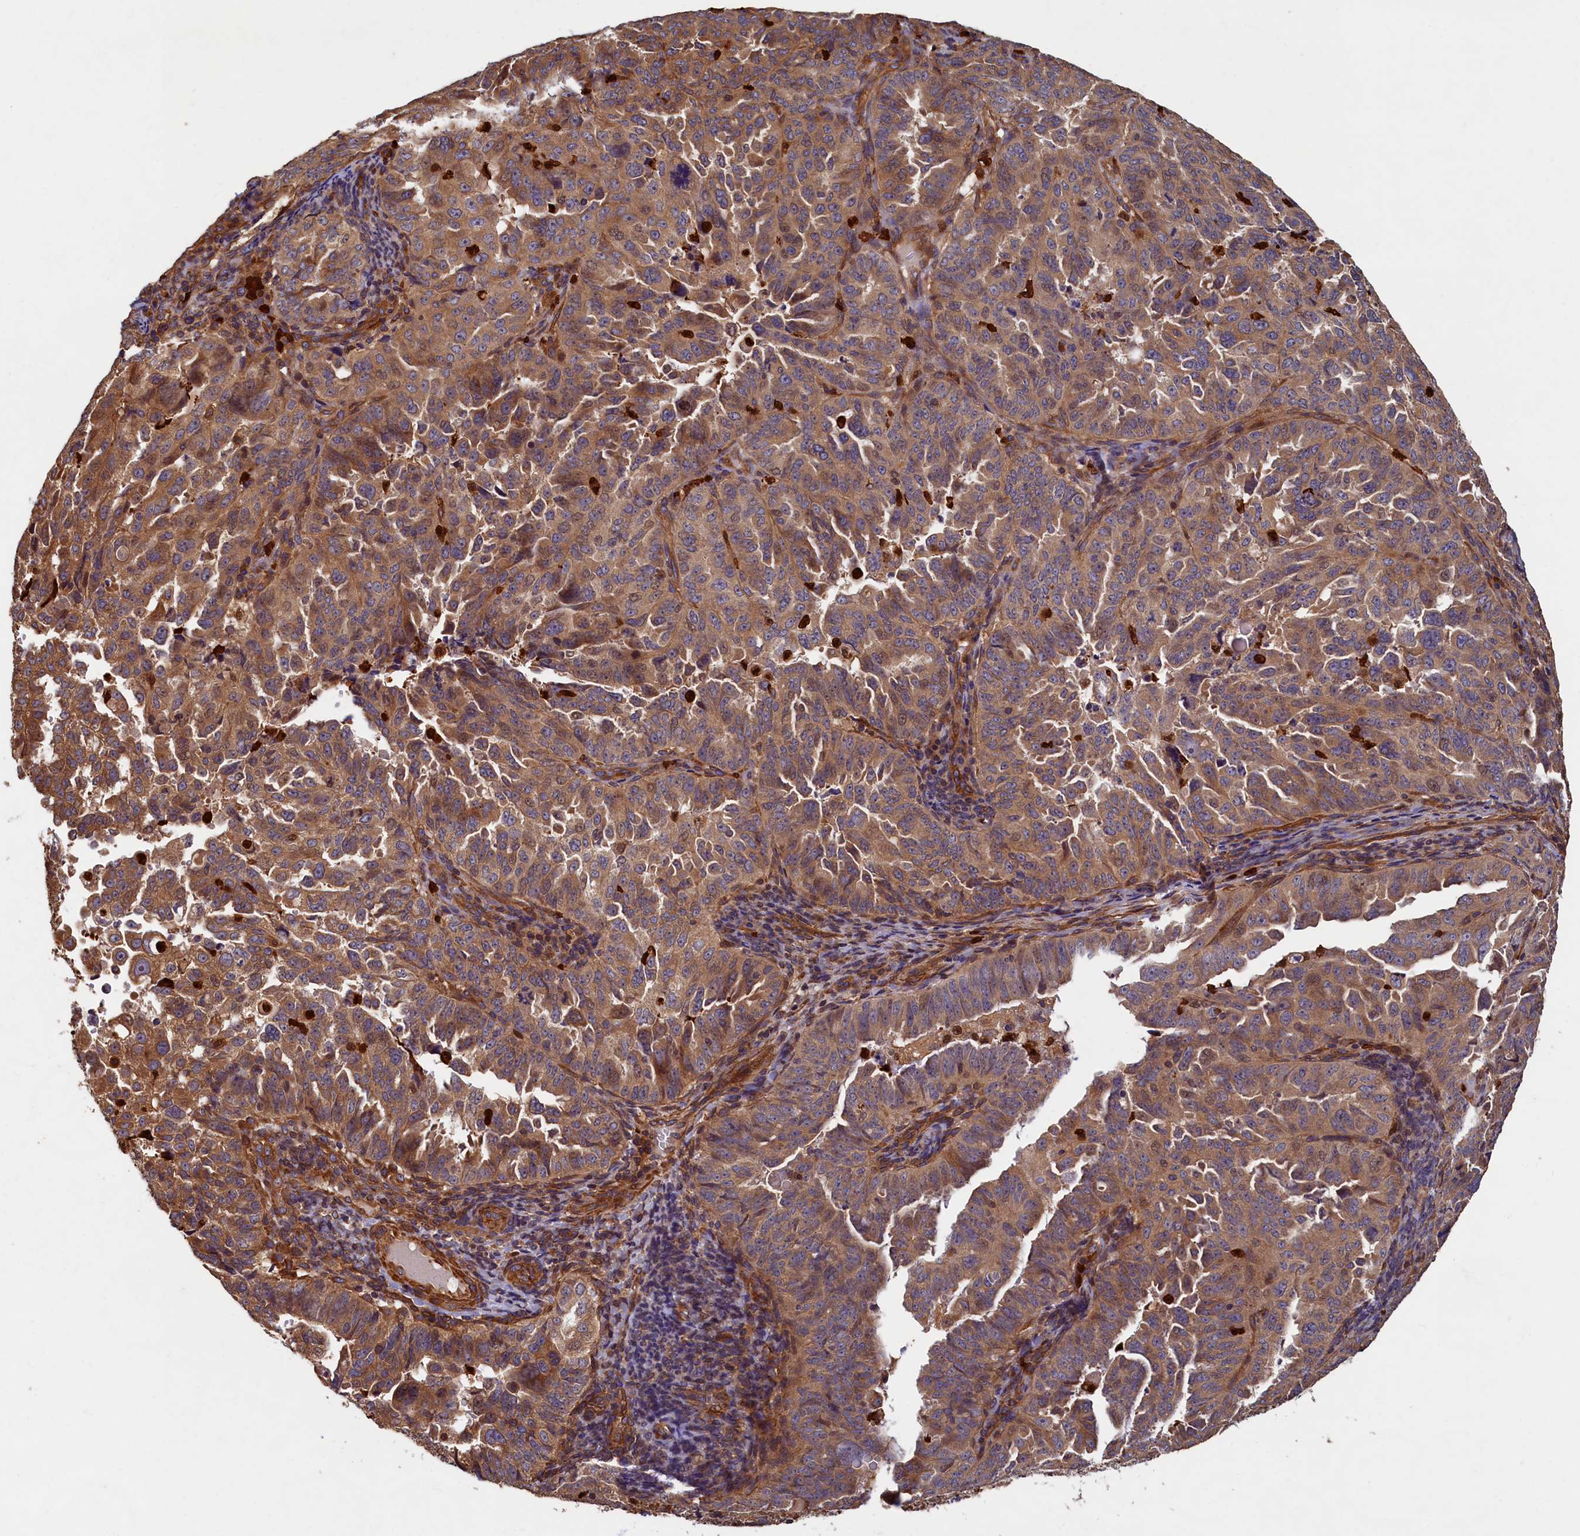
{"staining": {"intensity": "moderate", "quantity": ">75%", "location": "cytoplasmic/membranous"}, "tissue": "endometrial cancer", "cell_type": "Tumor cells", "image_type": "cancer", "snomed": [{"axis": "morphology", "description": "Adenocarcinoma, NOS"}, {"axis": "topography", "description": "Endometrium"}], "caption": "Immunohistochemical staining of endometrial cancer reveals medium levels of moderate cytoplasmic/membranous positivity in about >75% of tumor cells.", "gene": "CCDC102B", "patient": {"sex": "female", "age": 65}}